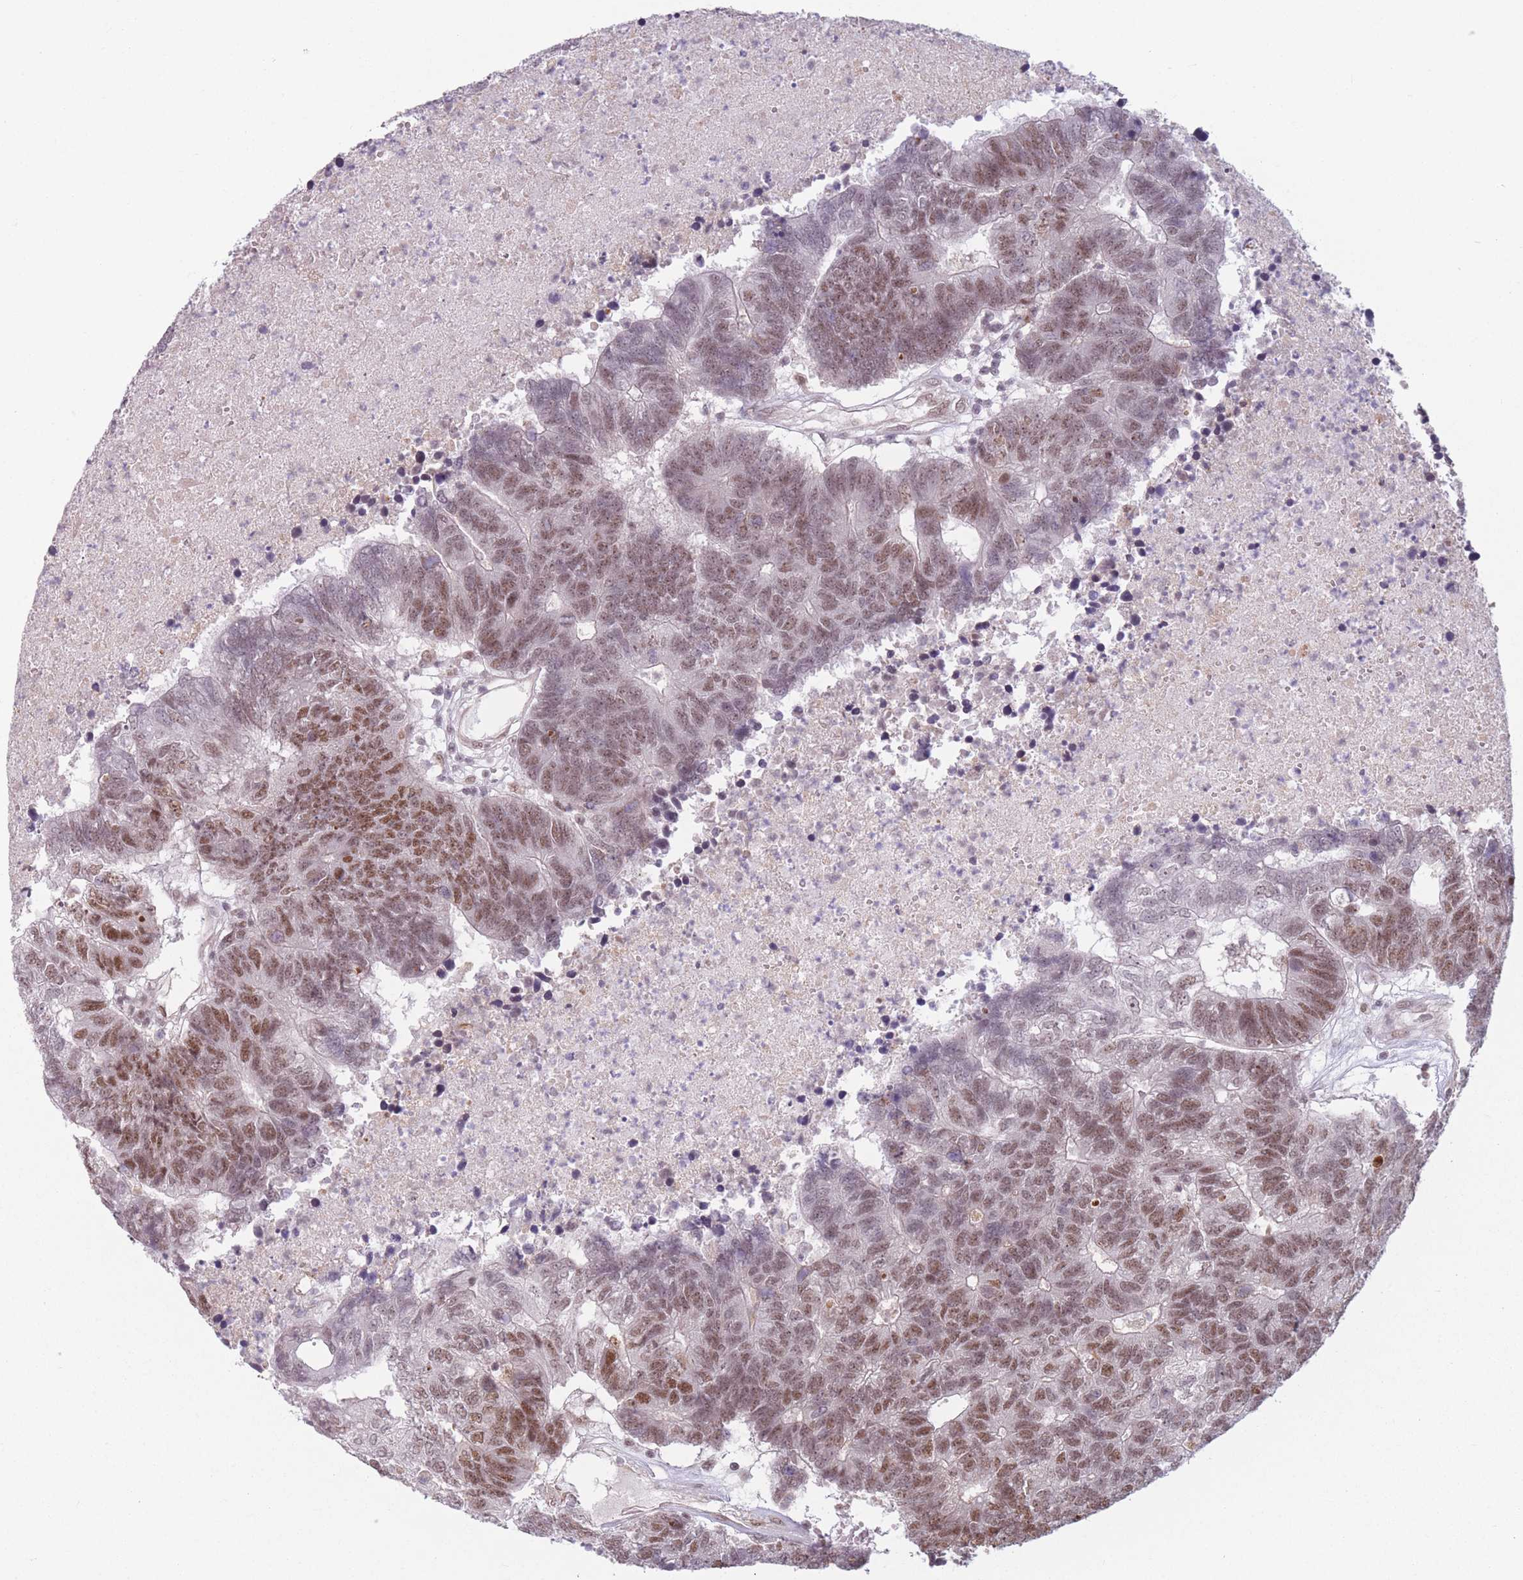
{"staining": {"intensity": "moderate", "quantity": ">75%", "location": "nuclear"}, "tissue": "colorectal cancer", "cell_type": "Tumor cells", "image_type": "cancer", "snomed": [{"axis": "morphology", "description": "Adenocarcinoma, NOS"}, {"axis": "topography", "description": "Colon"}], "caption": "Human adenocarcinoma (colorectal) stained with a protein marker demonstrates moderate staining in tumor cells.", "gene": "SUPT6H", "patient": {"sex": "female", "age": 48}}